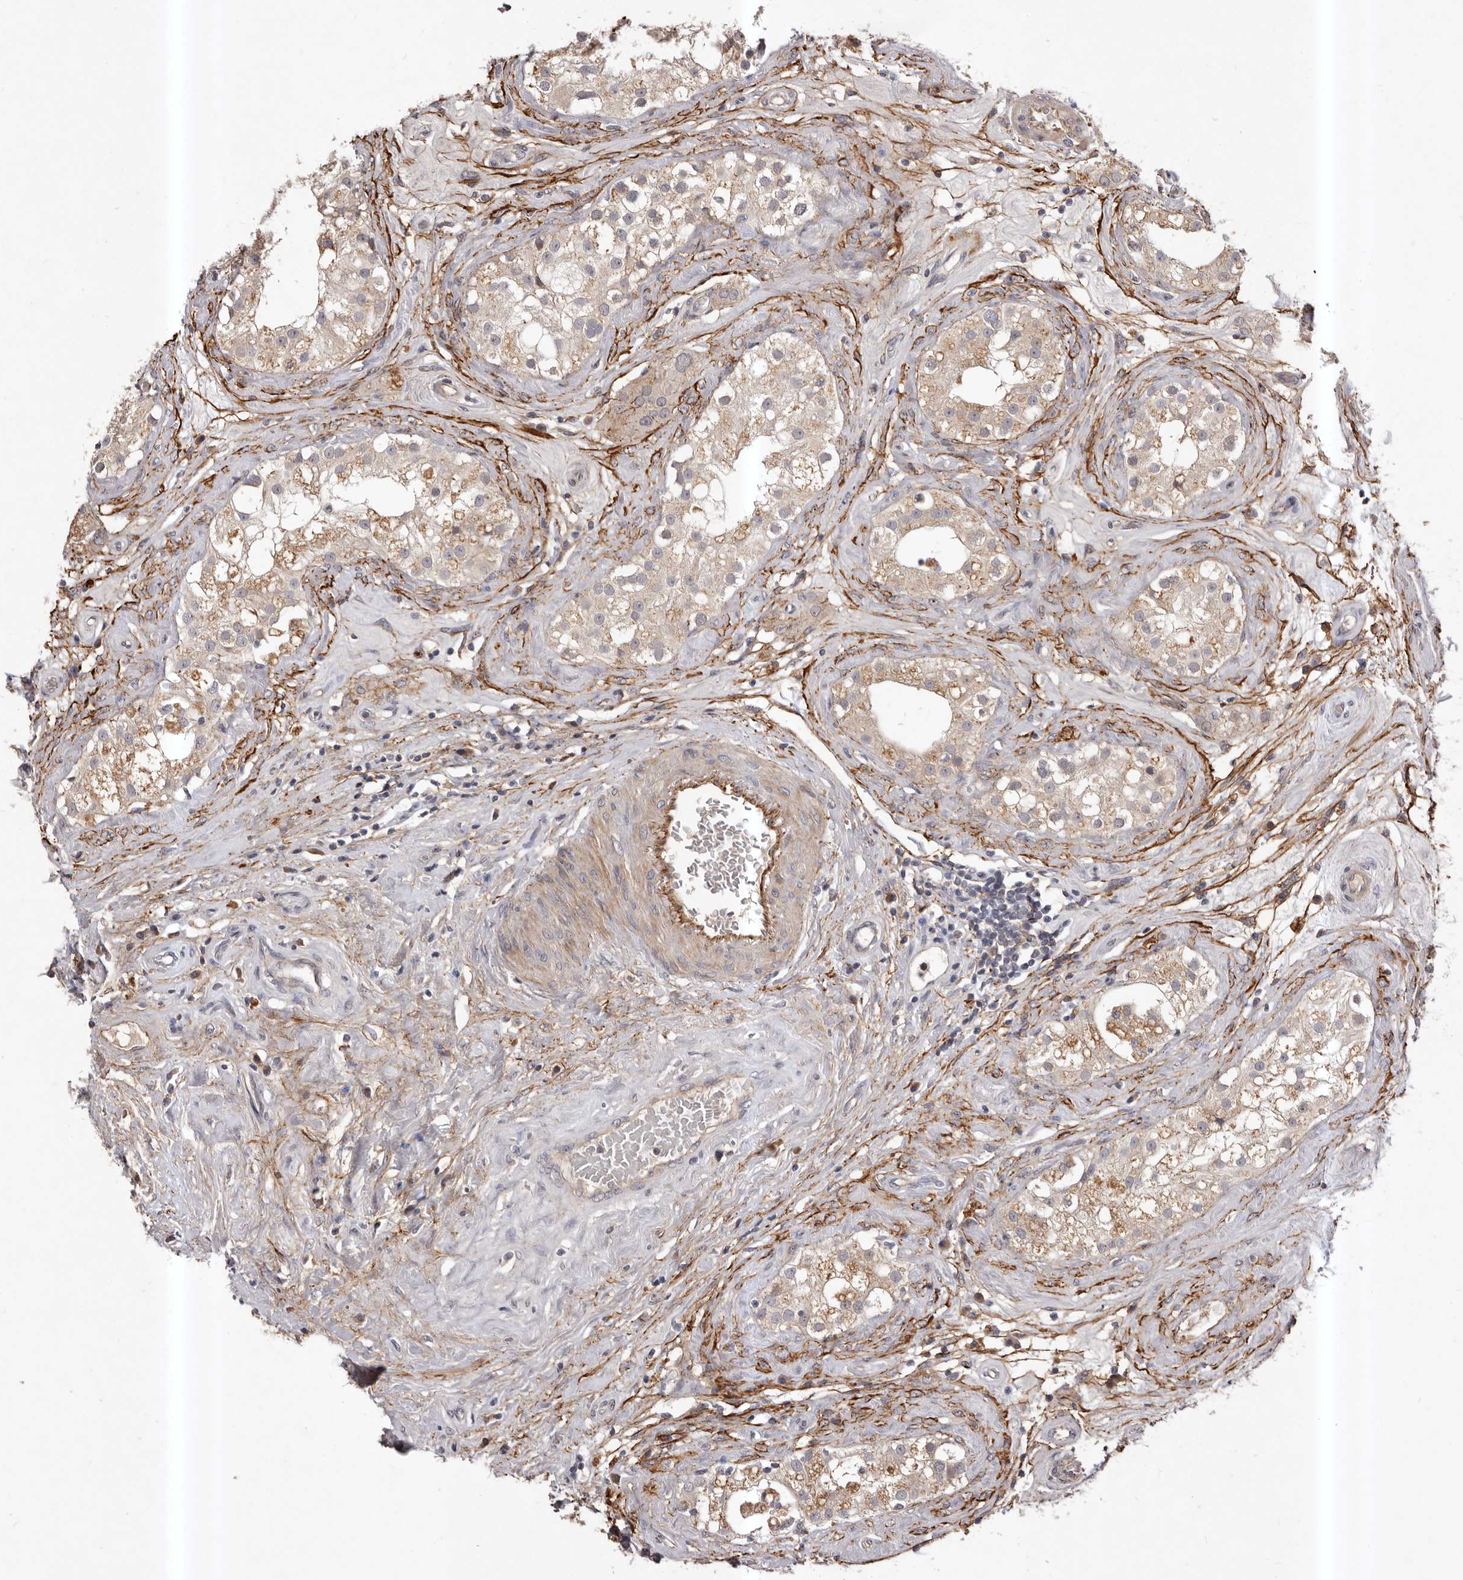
{"staining": {"intensity": "weak", "quantity": "25%-75%", "location": "cytoplasmic/membranous"}, "tissue": "testis", "cell_type": "Cells in seminiferous ducts", "image_type": "normal", "snomed": [{"axis": "morphology", "description": "Normal tissue, NOS"}, {"axis": "topography", "description": "Testis"}], "caption": "Immunohistochemistry (IHC) staining of normal testis, which shows low levels of weak cytoplasmic/membranous expression in about 25%-75% of cells in seminiferous ducts indicating weak cytoplasmic/membranous protein expression. The staining was performed using DAB (3,3'-diaminobenzidine) (brown) for protein detection and nuclei were counterstained in hematoxylin (blue).", "gene": "HBS1L", "patient": {"sex": "male", "age": 84}}